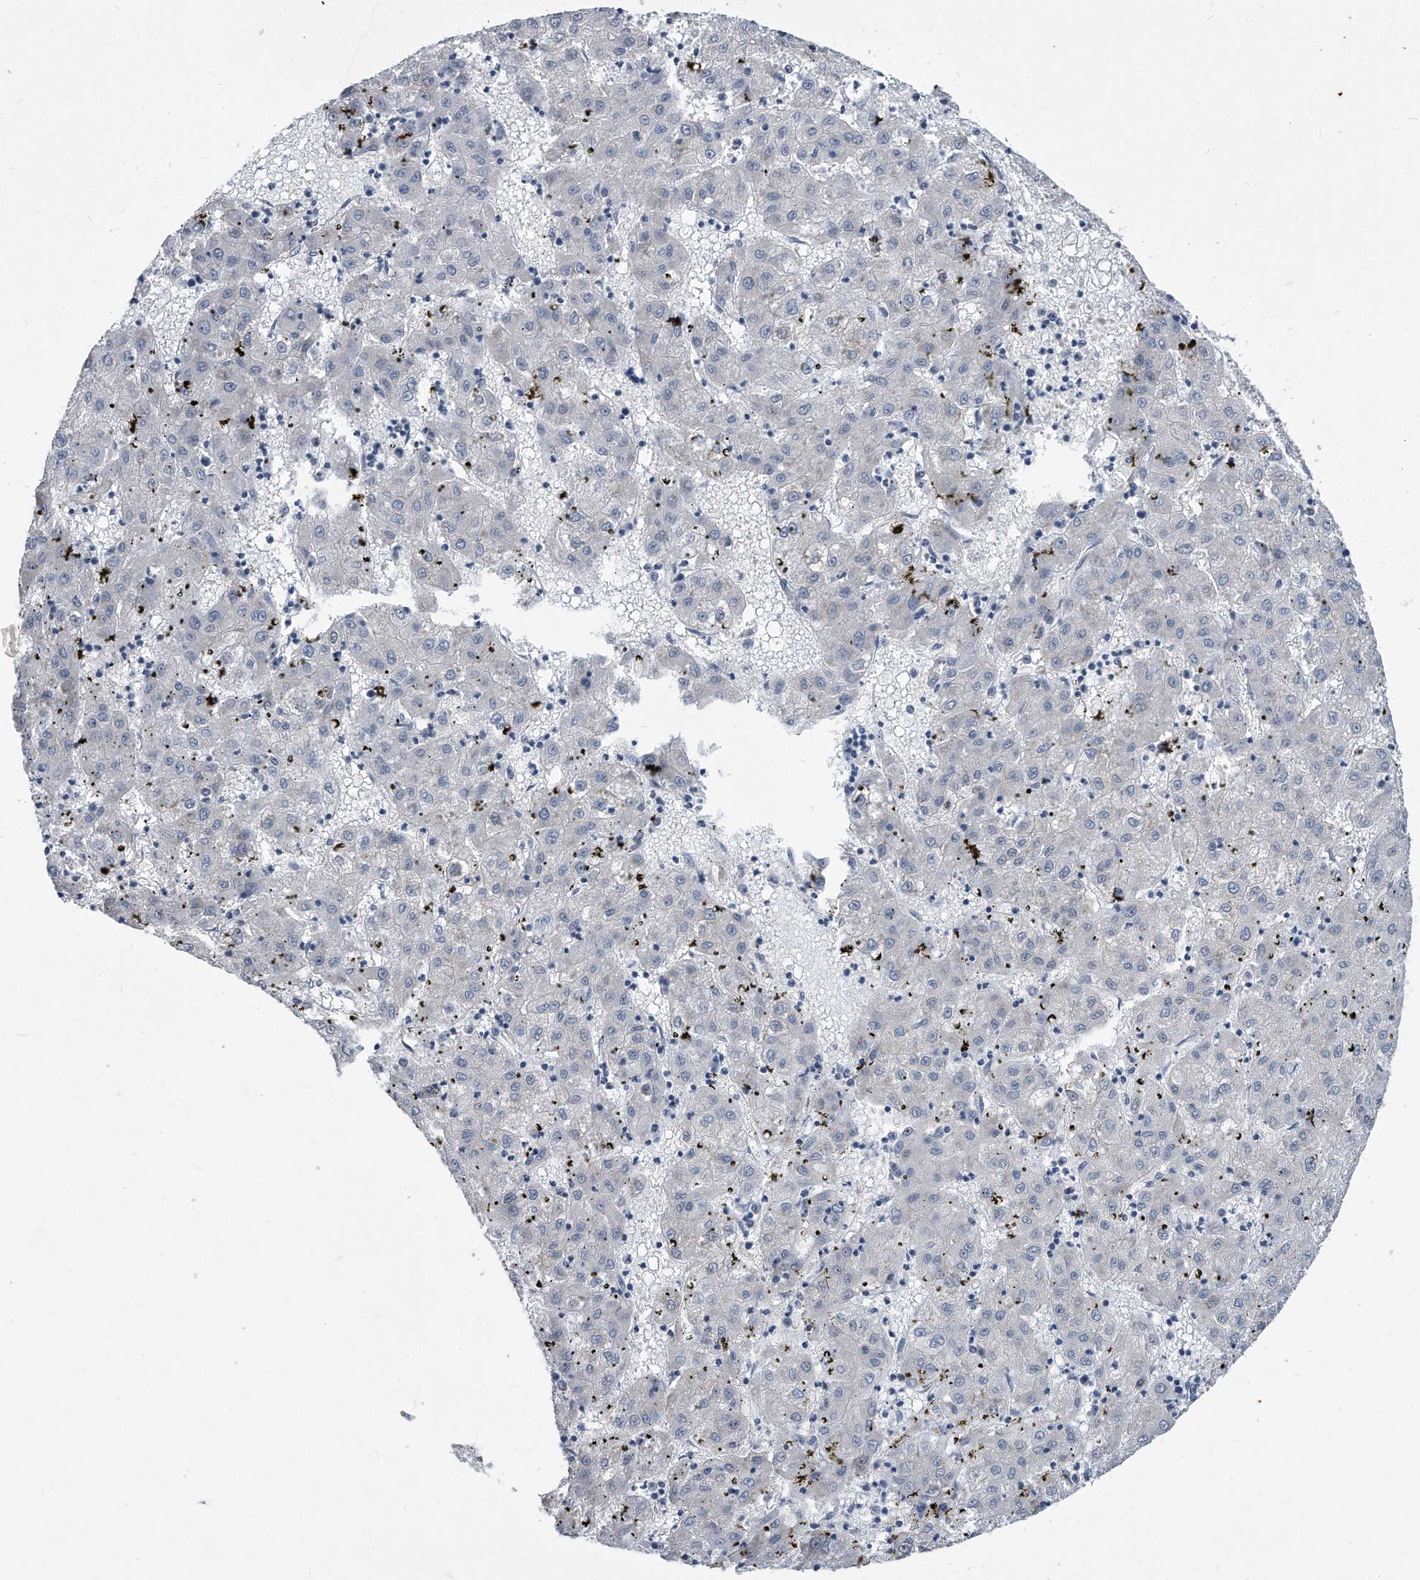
{"staining": {"intensity": "negative", "quantity": "none", "location": "none"}, "tissue": "liver cancer", "cell_type": "Tumor cells", "image_type": "cancer", "snomed": [{"axis": "morphology", "description": "Carcinoma, Hepatocellular, NOS"}, {"axis": "topography", "description": "Liver"}], "caption": "The image demonstrates no staining of tumor cells in hepatocellular carcinoma (liver).", "gene": "EIF2B4", "patient": {"sex": "male", "age": 72}}